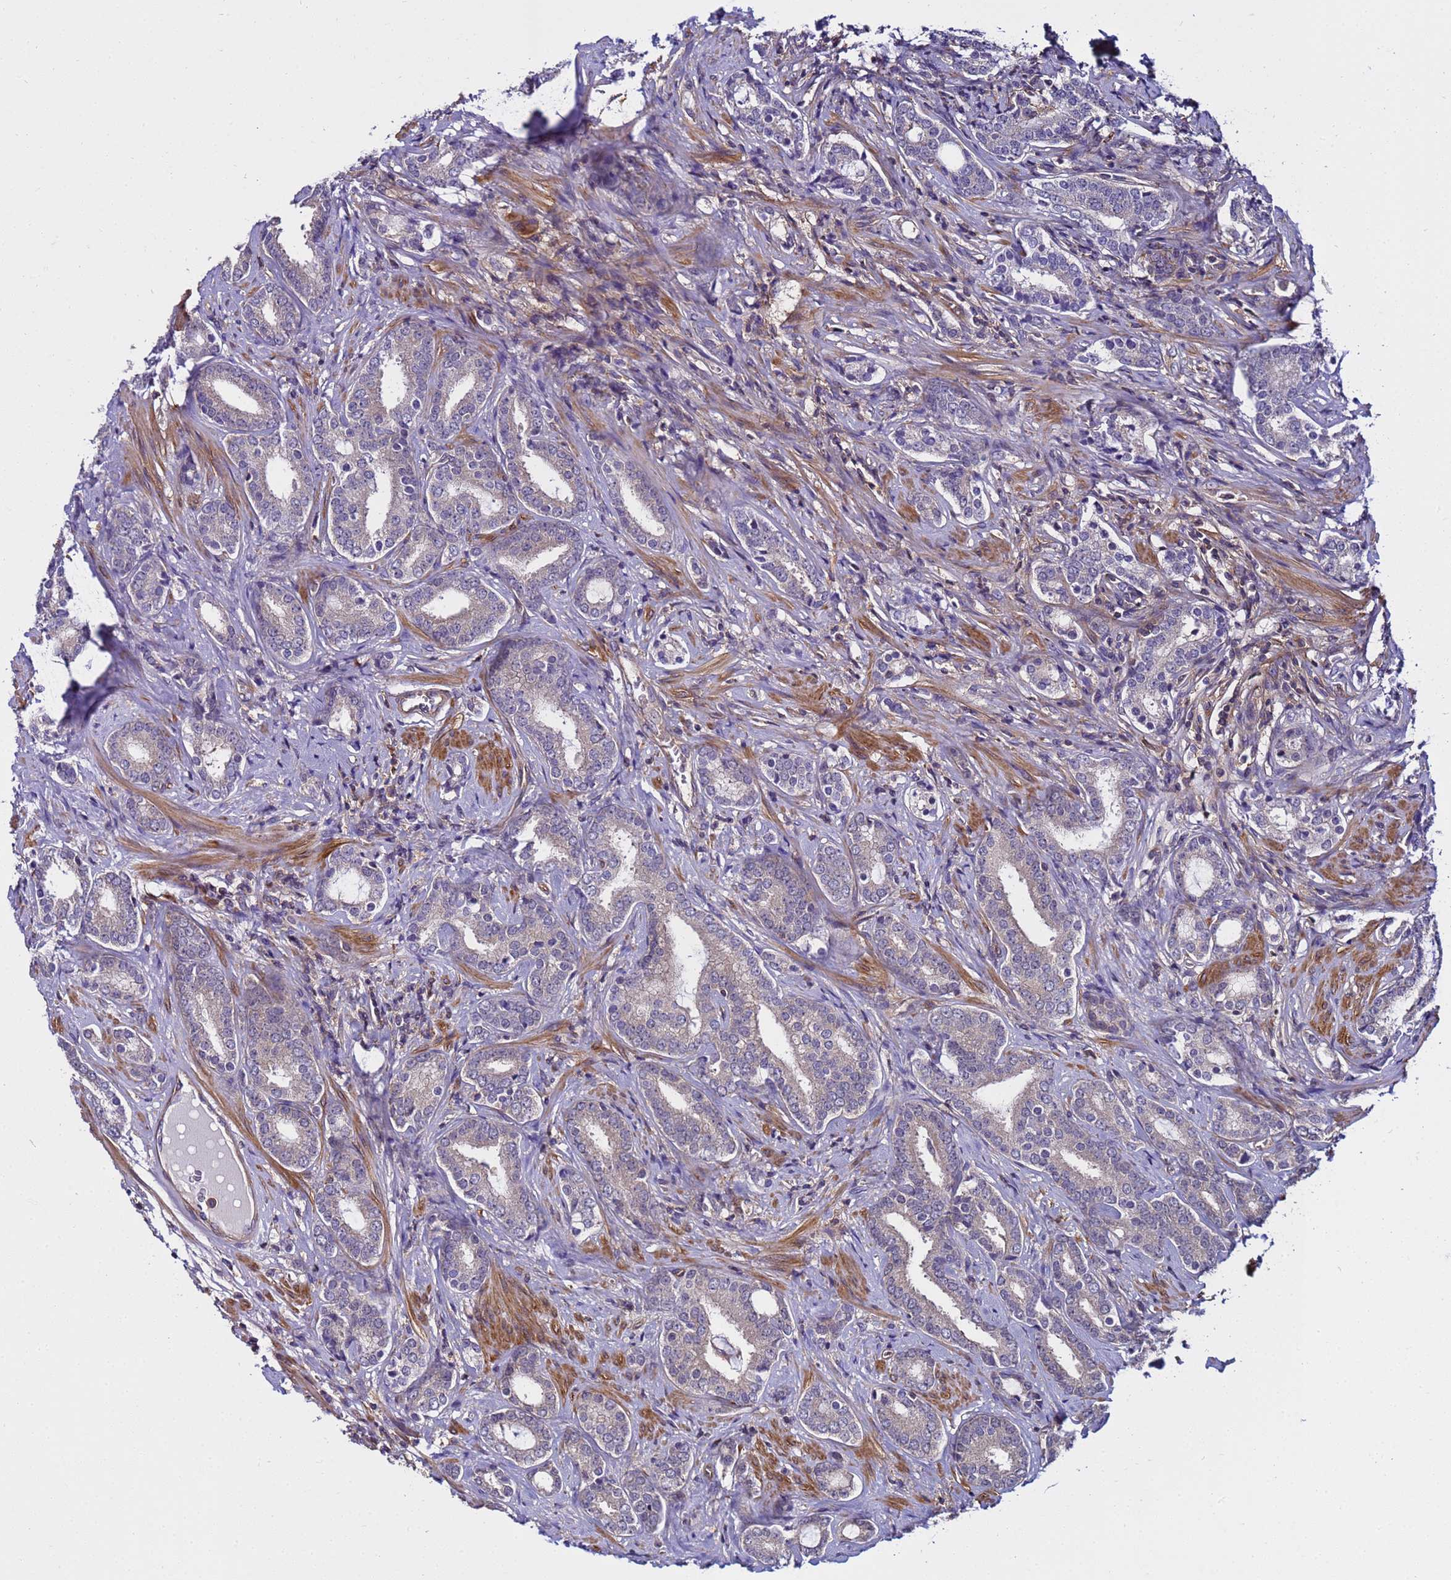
{"staining": {"intensity": "negative", "quantity": "none", "location": "none"}, "tissue": "prostate cancer", "cell_type": "Tumor cells", "image_type": "cancer", "snomed": [{"axis": "morphology", "description": "Adenocarcinoma, High grade"}, {"axis": "topography", "description": "Prostate"}], "caption": "A high-resolution image shows immunohistochemistry (IHC) staining of high-grade adenocarcinoma (prostate), which reveals no significant positivity in tumor cells.", "gene": "STK38", "patient": {"sex": "male", "age": 63}}